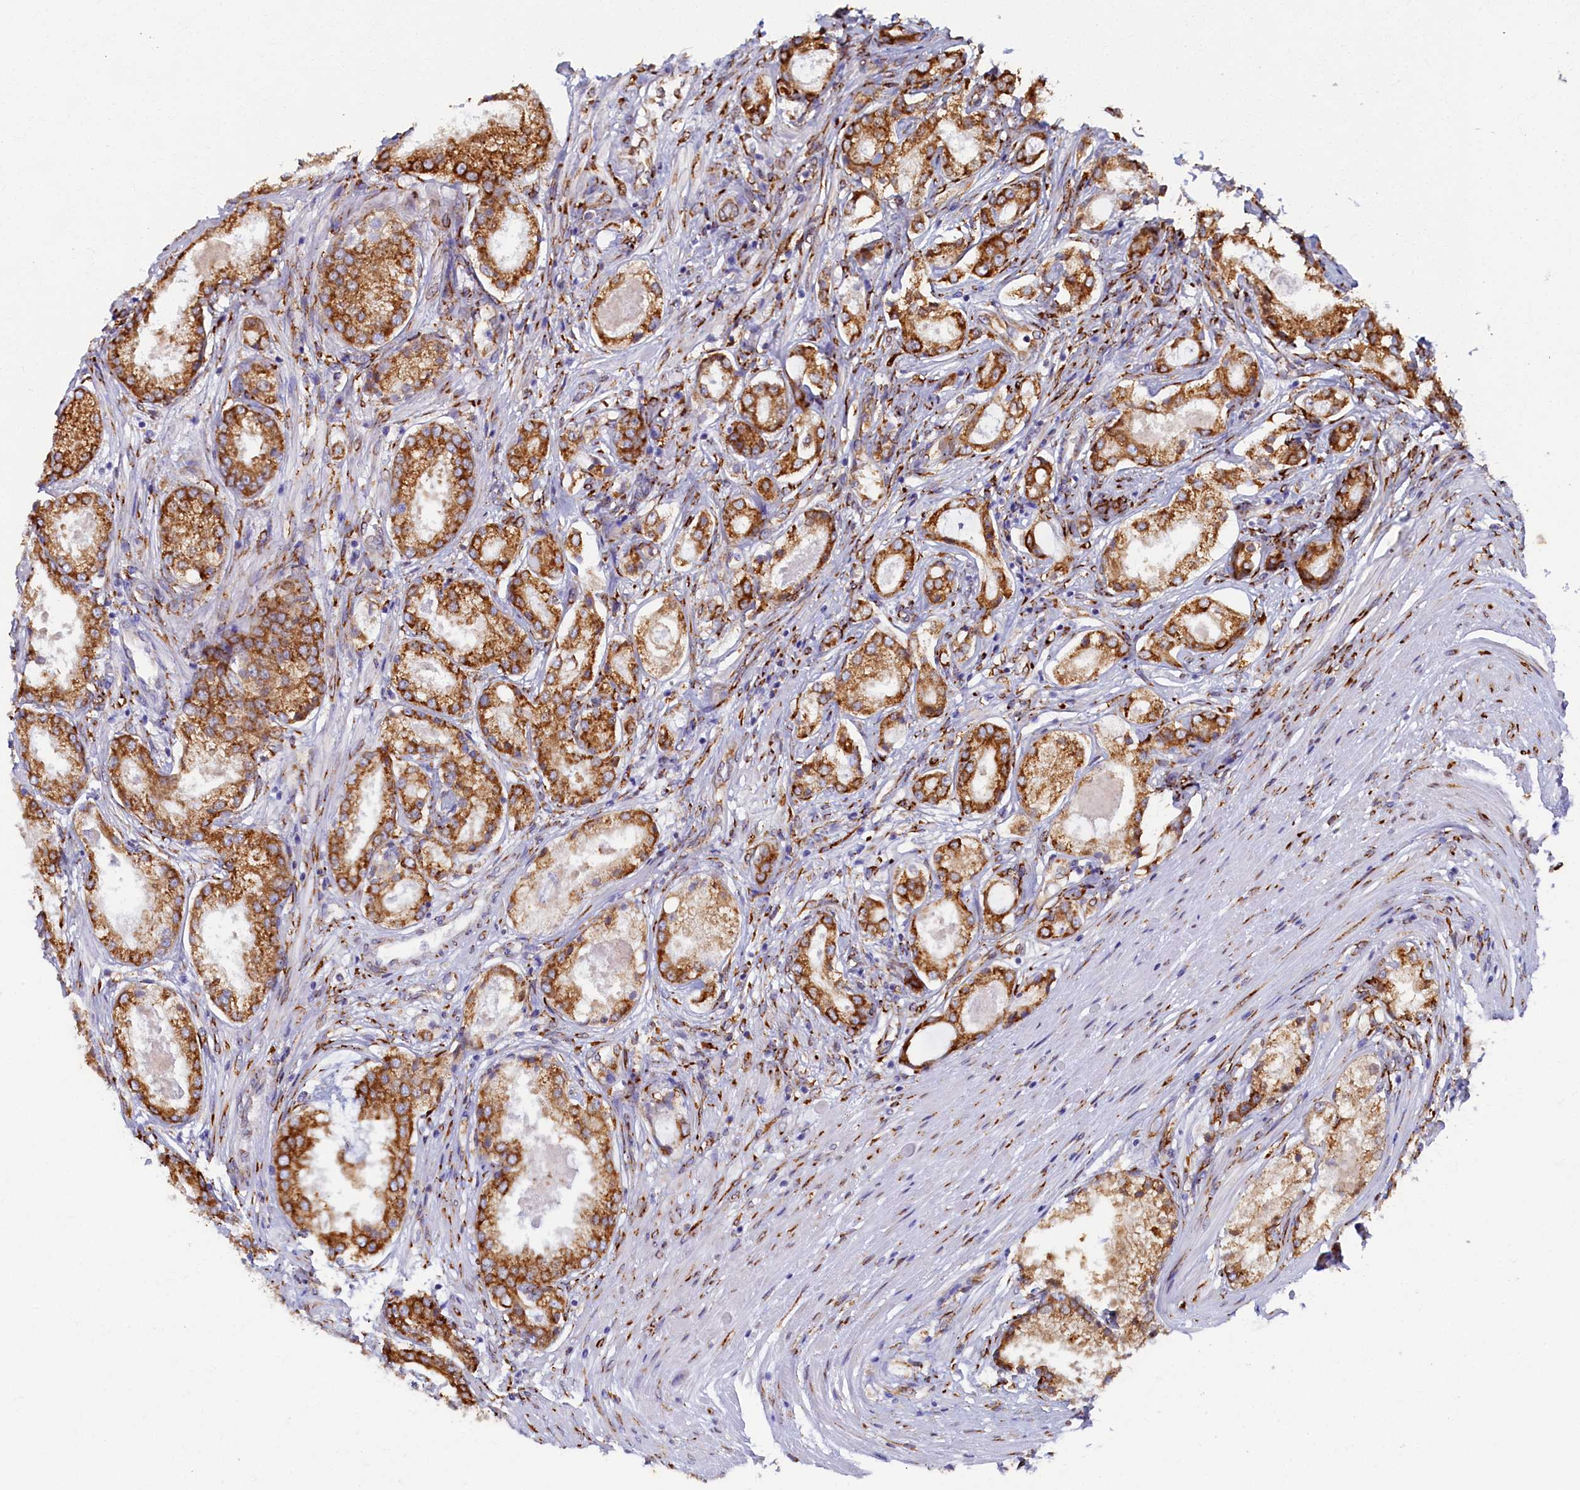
{"staining": {"intensity": "strong", "quantity": ">75%", "location": "cytoplasmic/membranous"}, "tissue": "prostate cancer", "cell_type": "Tumor cells", "image_type": "cancer", "snomed": [{"axis": "morphology", "description": "Adenocarcinoma, Low grade"}, {"axis": "topography", "description": "Prostate"}], "caption": "Tumor cells display high levels of strong cytoplasmic/membranous positivity in about >75% of cells in prostate cancer.", "gene": "TMEM18", "patient": {"sex": "male", "age": 68}}